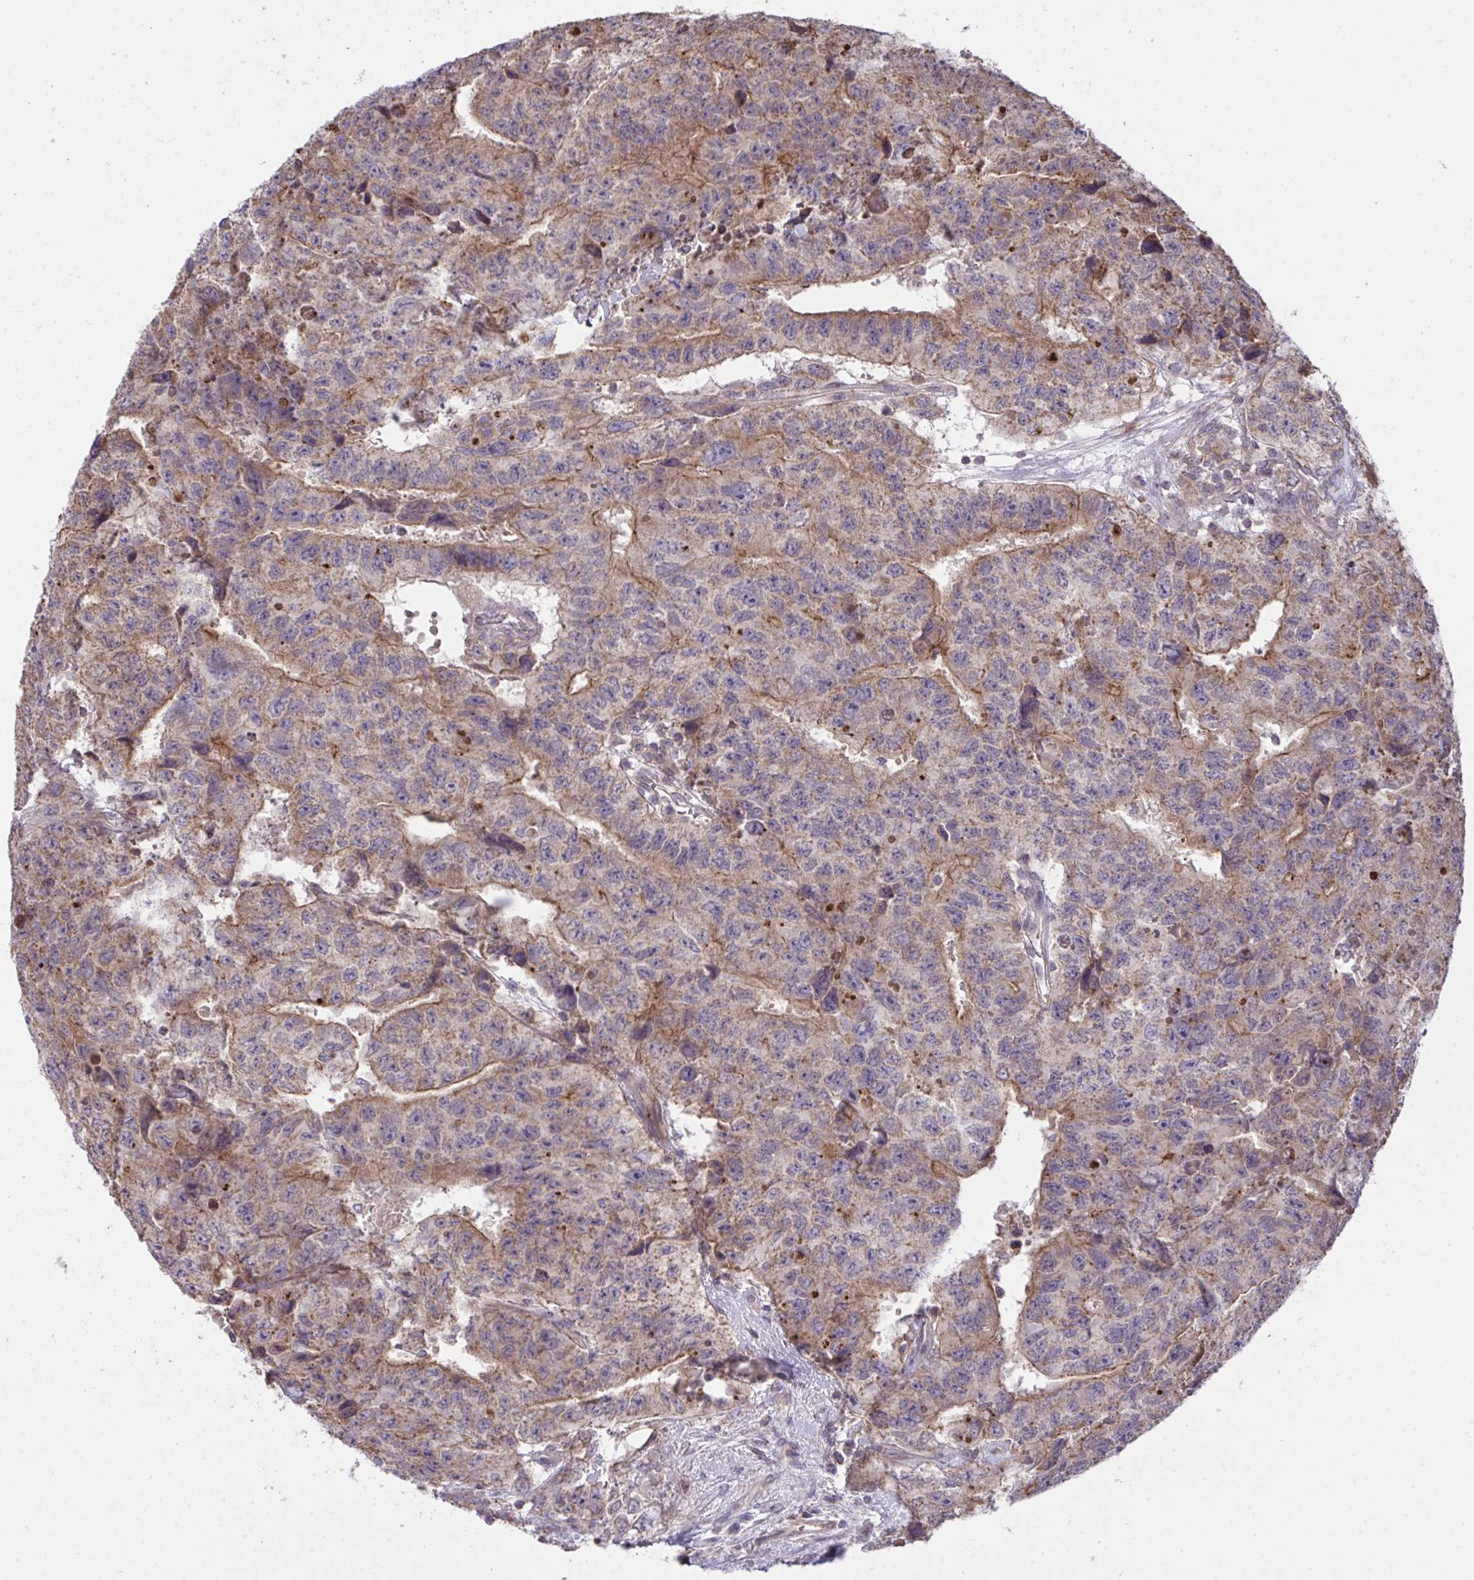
{"staining": {"intensity": "weak", "quantity": "25%-75%", "location": "cytoplasmic/membranous"}, "tissue": "testis cancer", "cell_type": "Tumor cells", "image_type": "cancer", "snomed": [{"axis": "morphology", "description": "Carcinoma, Embryonal, NOS"}, {"axis": "topography", "description": "Testis"}], "caption": "Weak cytoplasmic/membranous positivity is present in approximately 25%-75% of tumor cells in testis cancer (embryonal carcinoma). The protein is shown in brown color, while the nuclei are stained blue.", "gene": "PPM1H", "patient": {"sex": "male", "age": 24}}